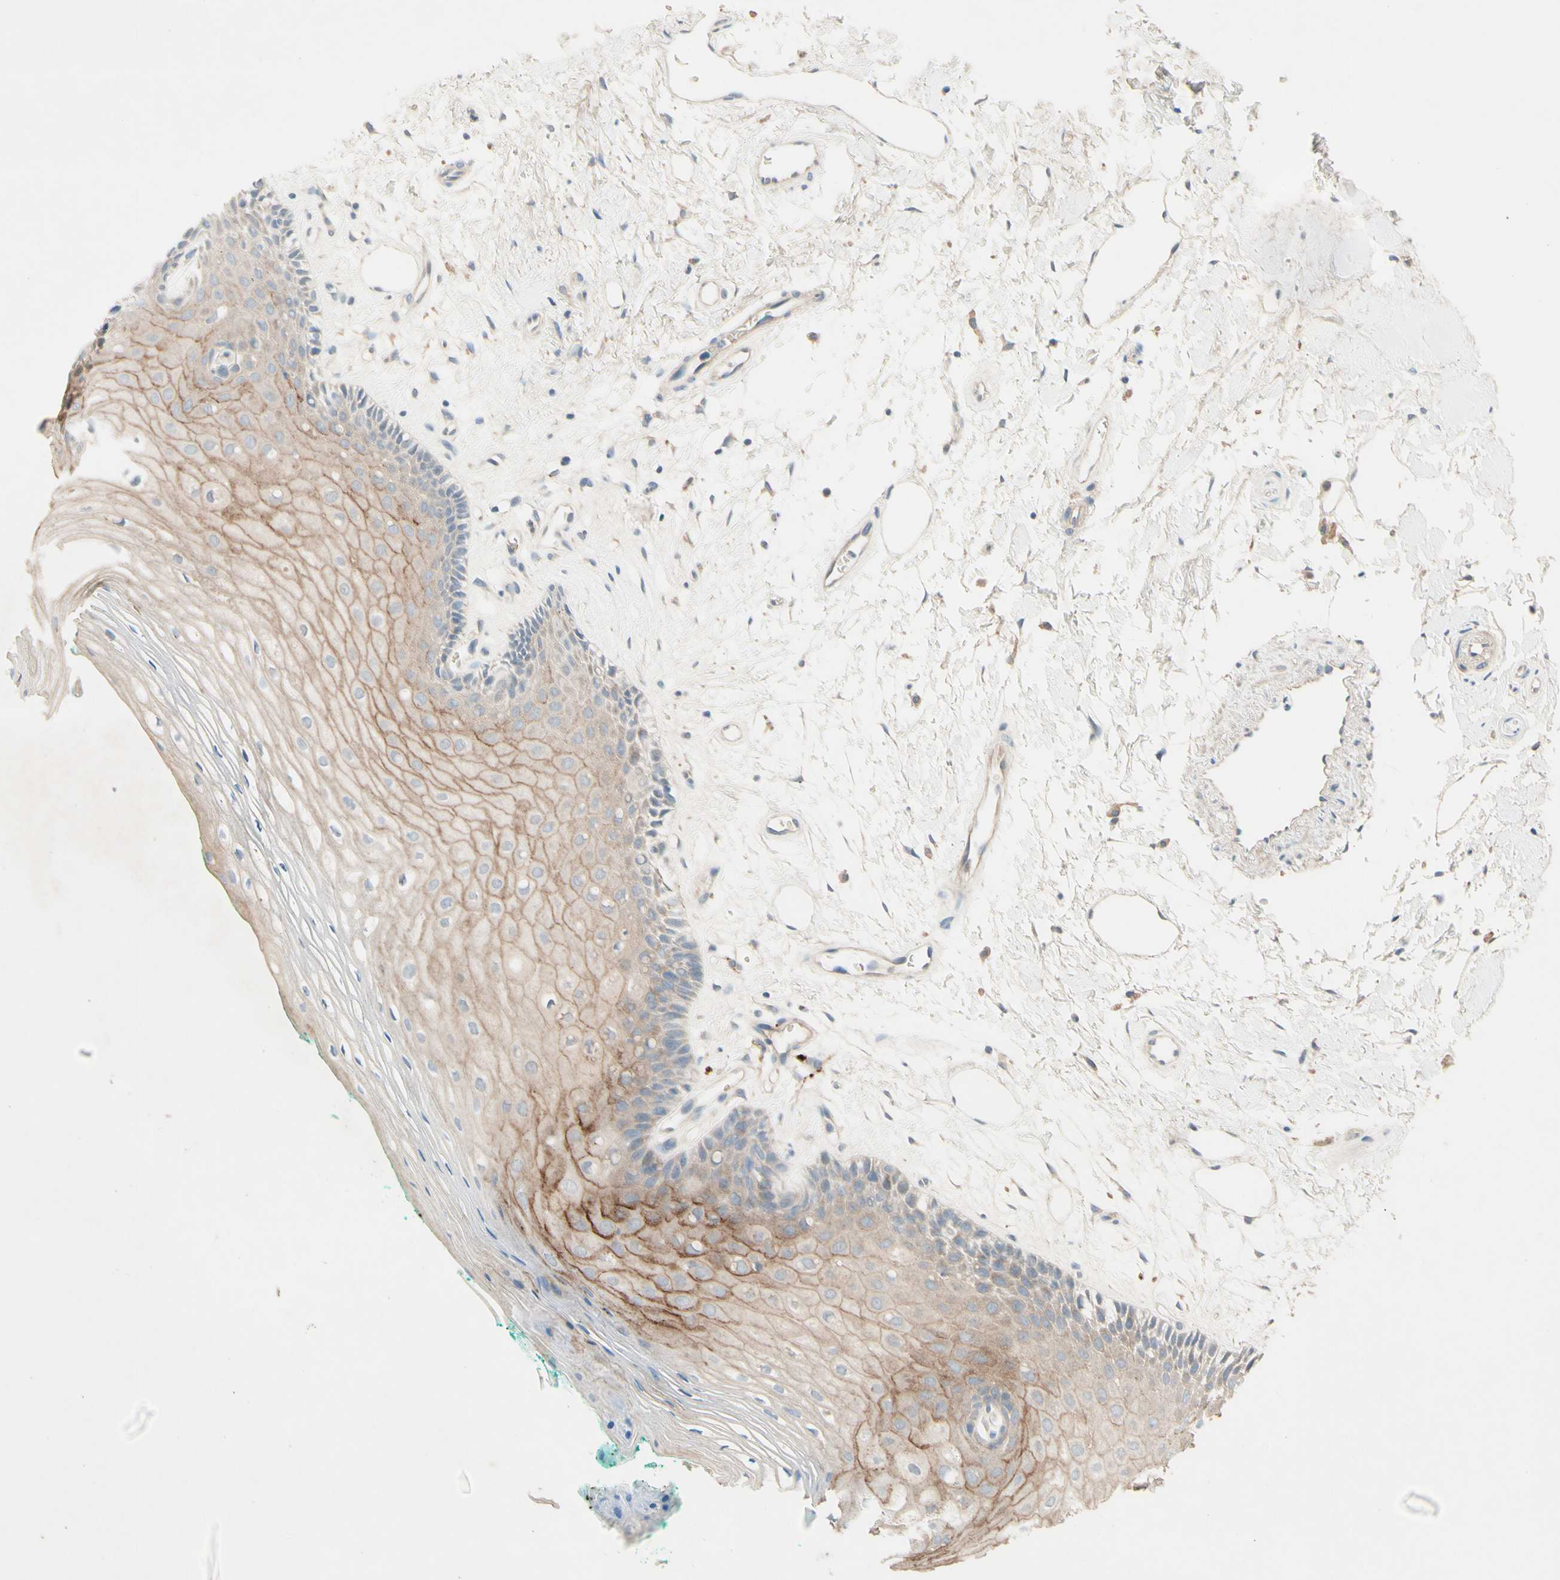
{"staining": {"intensity": "moderate", "quantity": "25%-75%", "location": "cytoplasmic/membranous"}, "tissue": "oral mucosa", "cell_type": "Squamous epithelial cells", "image_type": "normal", "snomed": [{"axis": "morphology", "description": "Normal tissue, NOS"}, {"axis": "topography", "description": "Skeletal muscle"}, {"axis": "topography", "description": "Oral tissue"}, {"axis": "topography", "description": "Peripheral nerve tissue"}], "caption": "The photomicrograph shows staining of normal oral mucosa, revealing moderate cytoplasmic/membranous protein positivity (brown color) within squamous epithelial cells.", "gene": "IL2", "patient": {"sex": "female", "age": 84}}